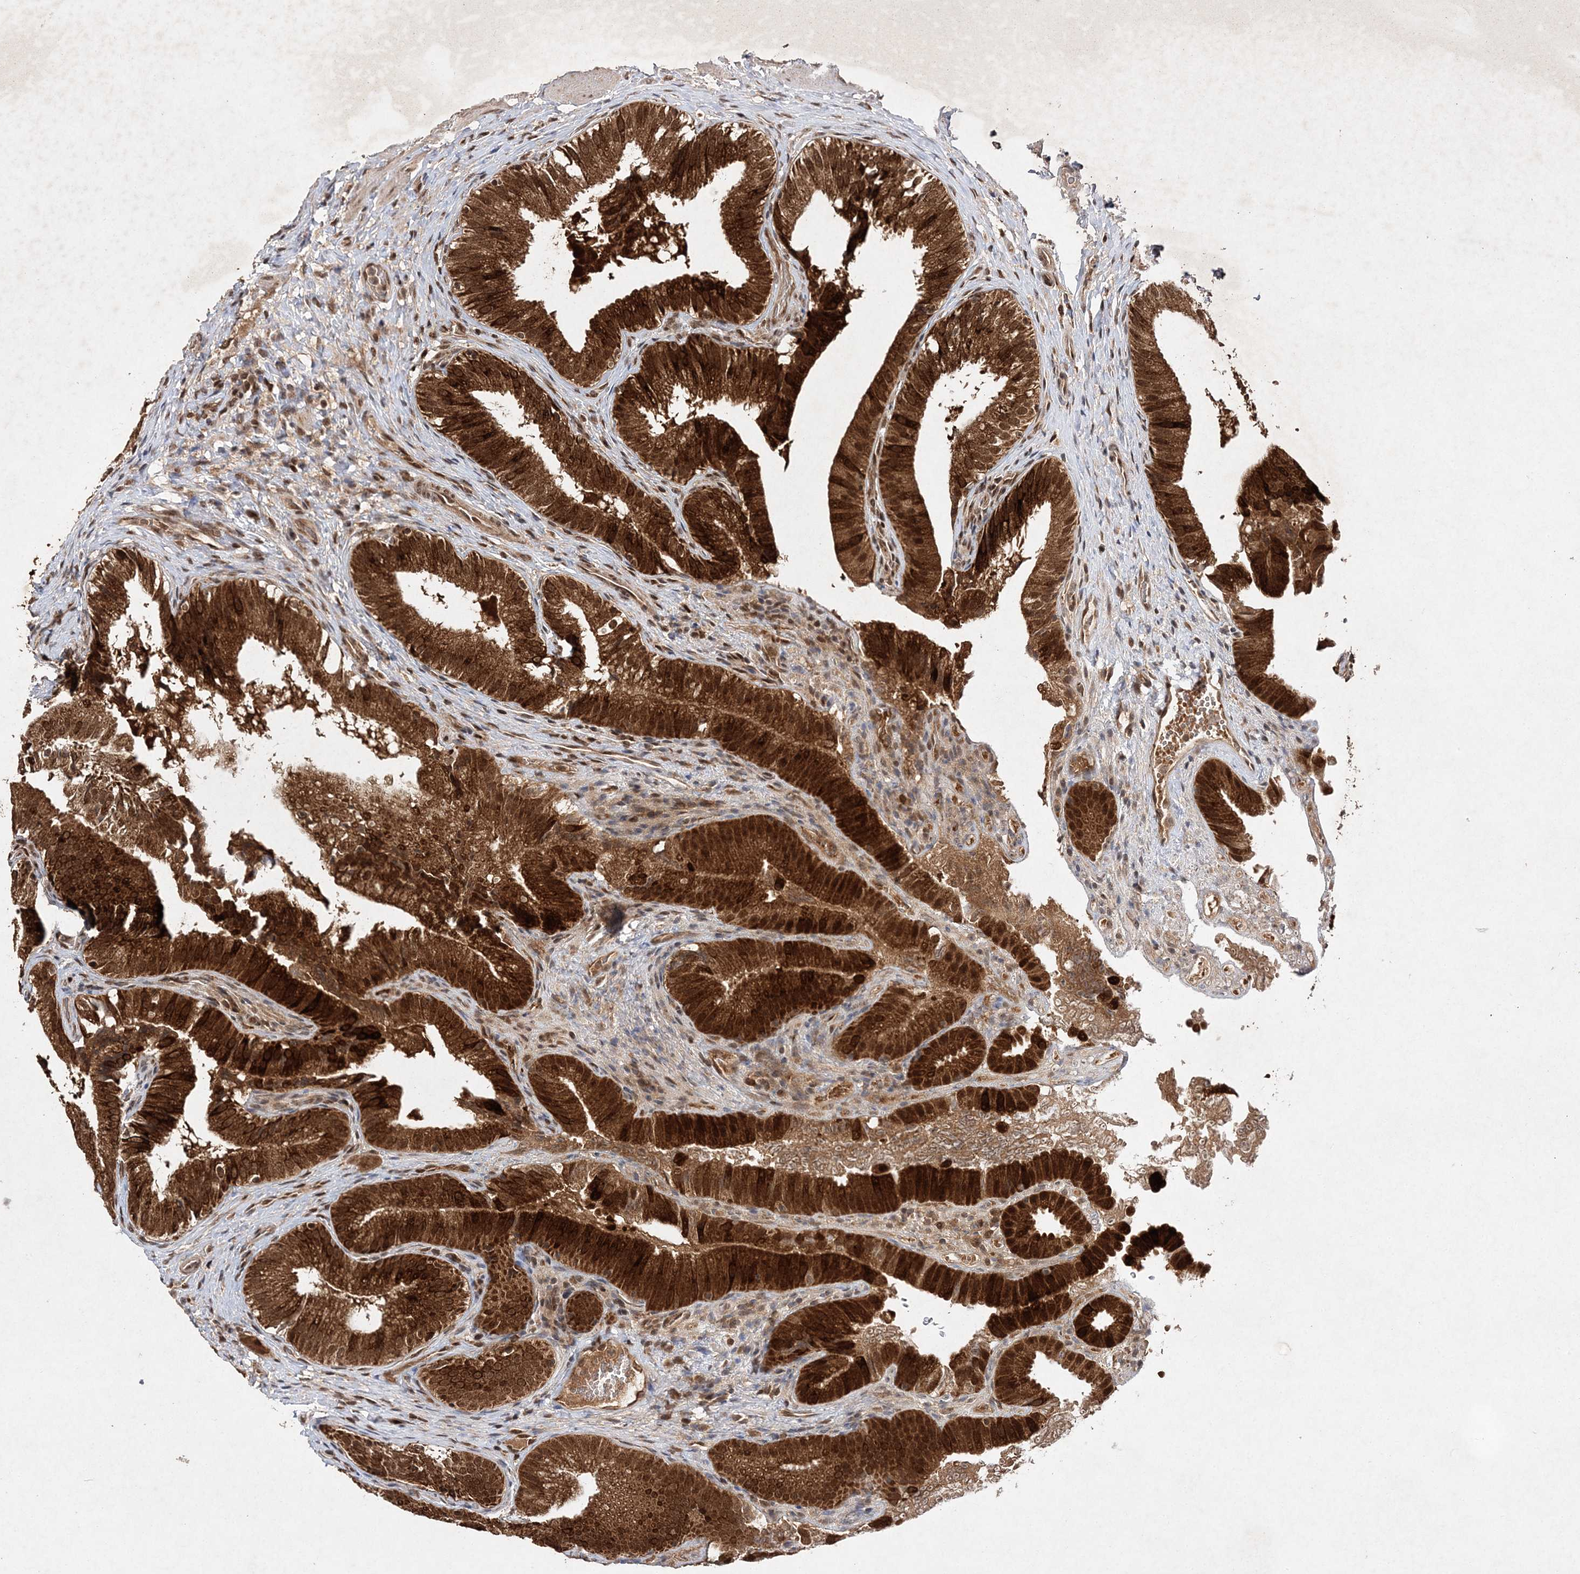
{"staining": {"intensity": "strong", "quantity": ">75%", "location": "cytoplasmic/membranous"}, "tissue": "gallbladder", "cell_type": "Glandular cells", "image_type": "normal", "snomed": [{"axis": "morphology", "description": "Normal tissue, NOS"}, {"axis": "topography", "description": "Gallbladder"}], "caption": "Unremarkable gallbladder reveals strong cytoplasmic/membranous expression in approximately >75% of glandular cells, visualized by immunohistochemistry.", "gene": "NIF3L1", "patient": {"sex": "female", "age": 30}}